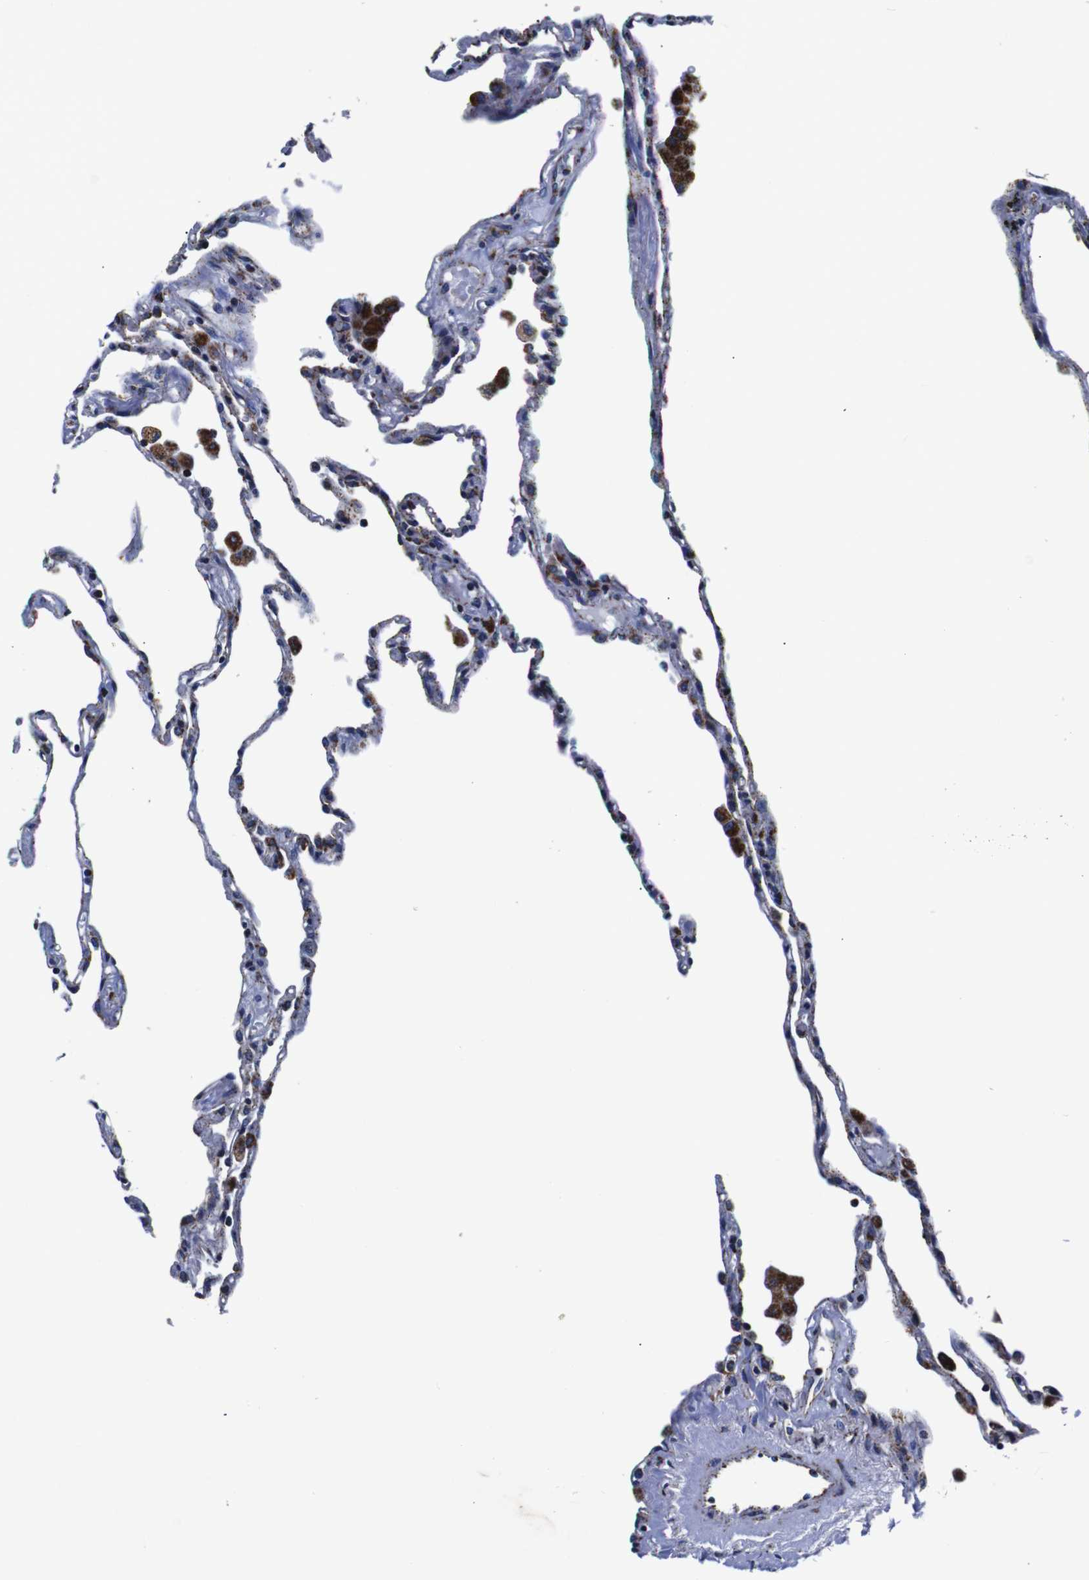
{"staining": {"intensity": "negative", "quantity": "none", "location": "none"}, "tissue": "lung", "cell_type": "Alveolar cells", "image_type": "normal", "snomed": [{"axis": "morphology", "description": "Normal tissue, NOS"}, {"axis": "topography", "description": "Lung"}], "caption": "There is no significant expression in alveolar cells of lung. (DAB (3,3'-diaminobenzidine) immunohistochemistry (IHC) visualized using brightfield microscopy, high magnification).", "gene": "FKBP9", "patient": {"sex": "male", "age": 59}}